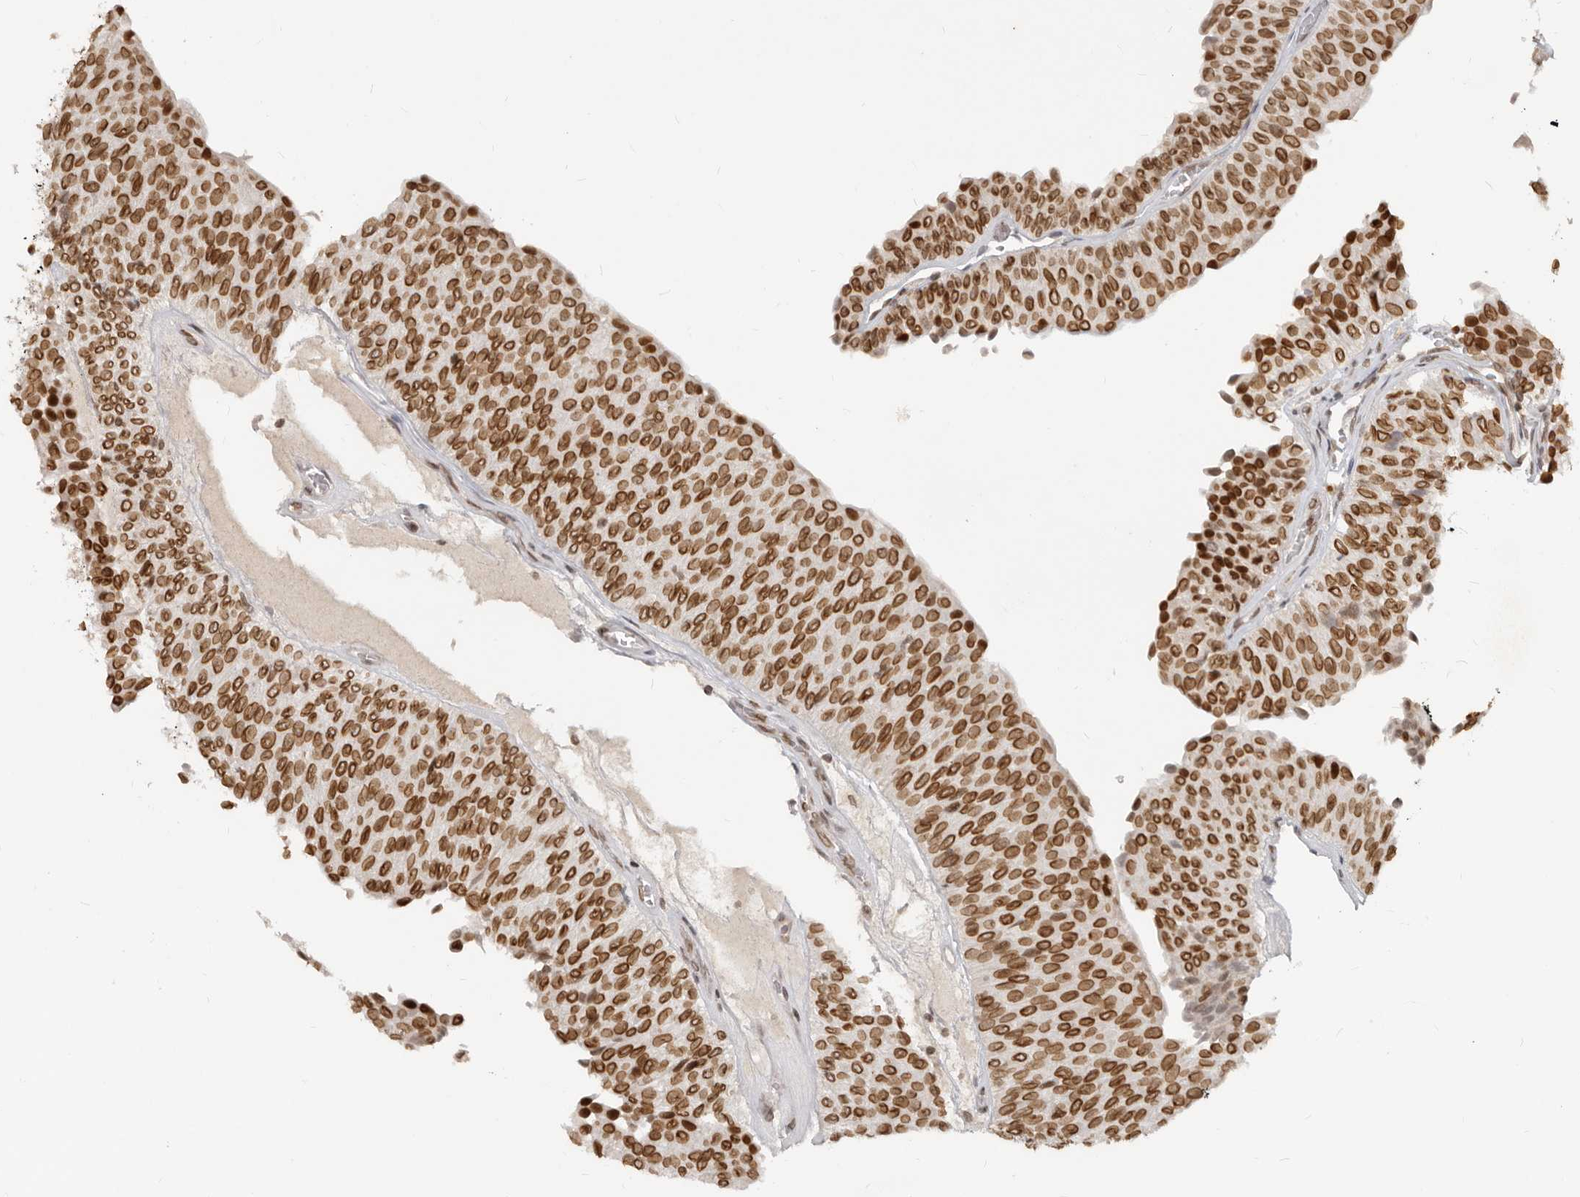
{"staining": {"intensity": "strong", "quantity": ">75%", "location": "nuclear"}, "tissue": "urothelial cancer", "cell_type": "Tumor cells", "image_type": "cancer", "snomed": [{"axis": "morphology", "description": "Urothelial carcinoma, Low grade"}, {"axis": "topography", "description": "Urinary bladder"}], "caption": "DAB immunohistochemical staining of urothelial carcinoma (low-grade) displays strong nuclear protein positivity in approximately >75% of tumor cells.", "gene": "NUP153", "patient": {"sex": "male", "age": 78}}